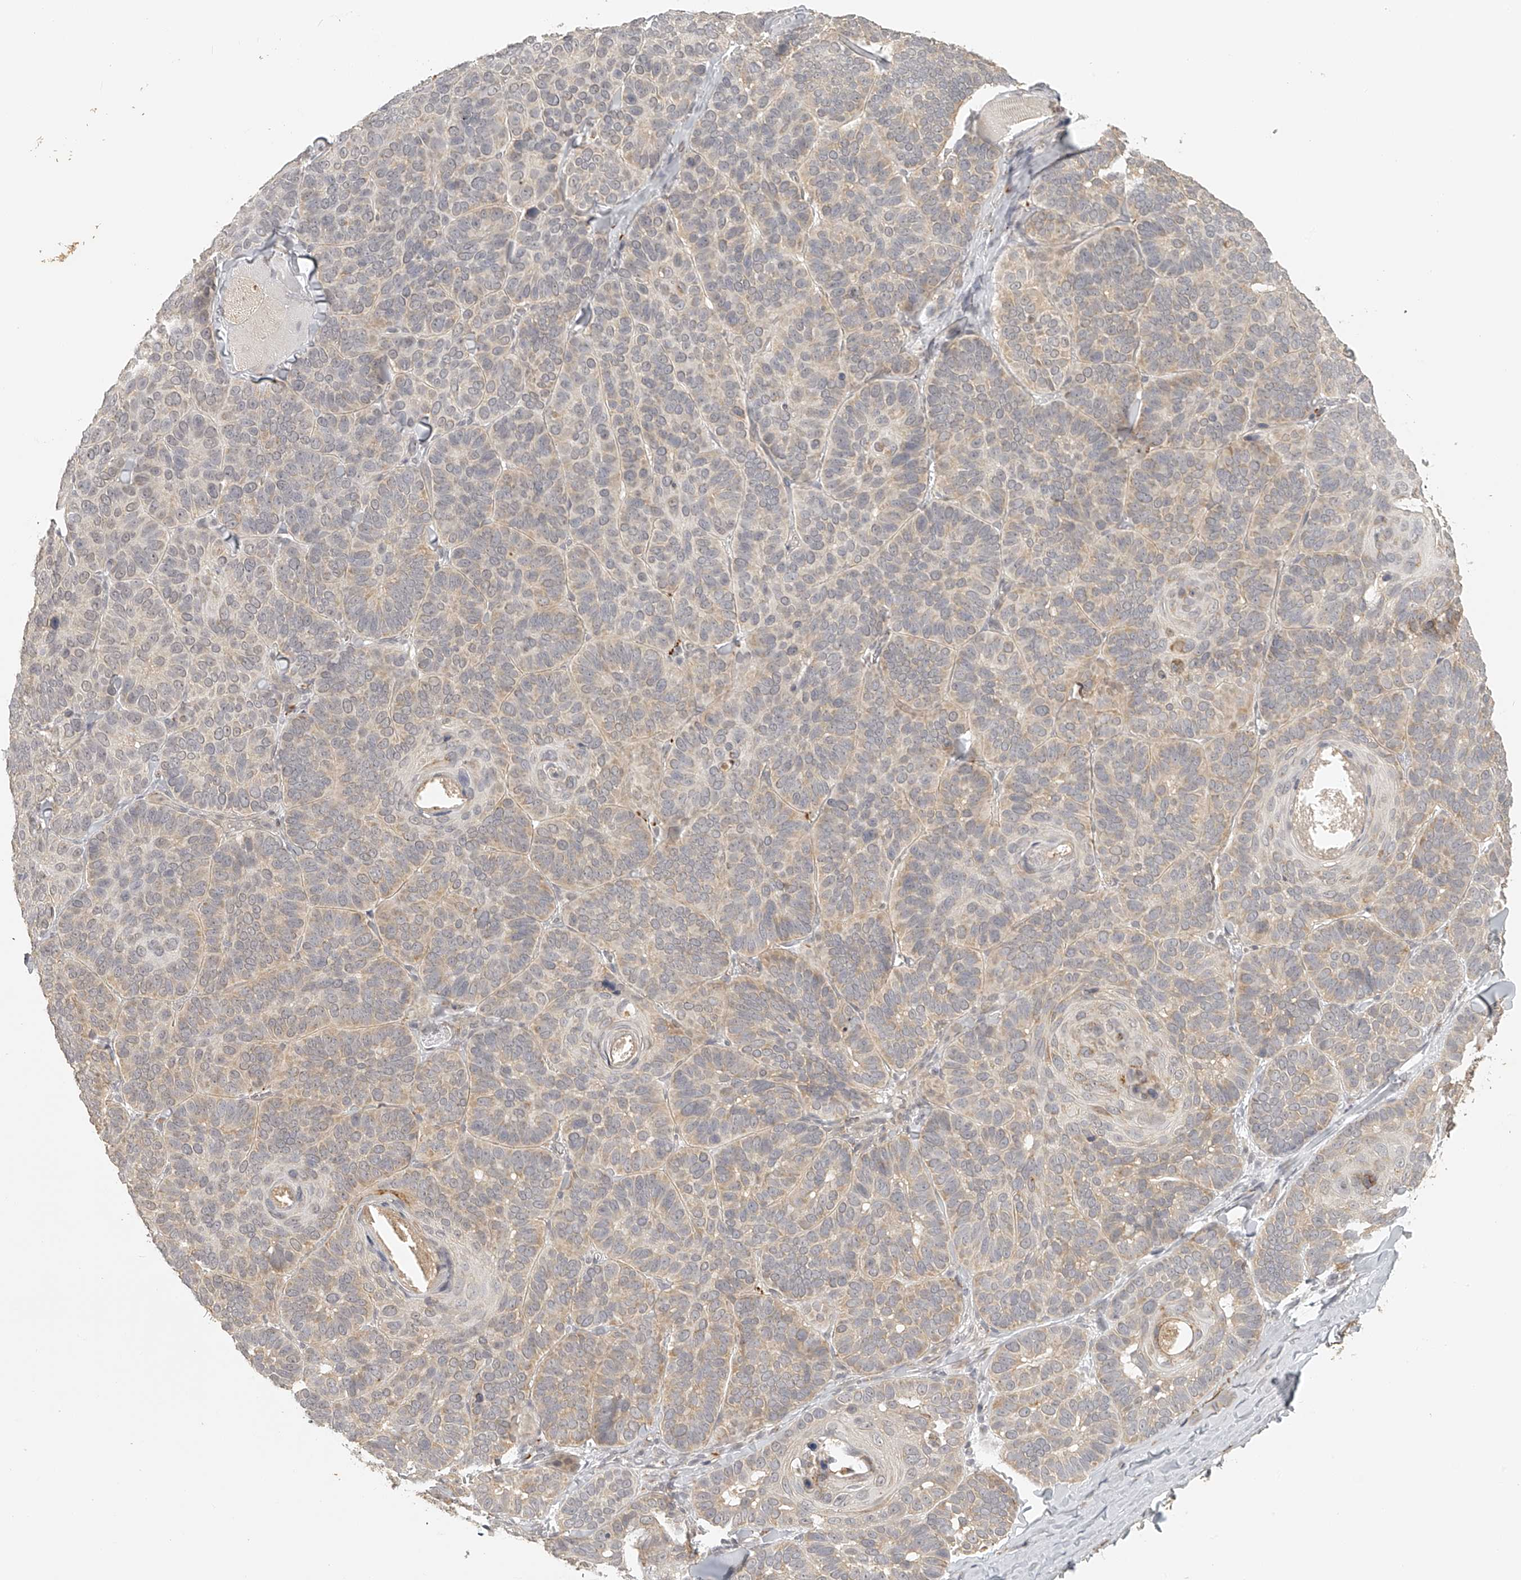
{"staining": {"intensity": "weak", "quantity": "<25%", "location": "cytoplasmic/membranous"}, "tissue": "skin cancer", "cell_type": "Tumor cells", "image_type": "cancer", "snomed": [{"axis": "morphology", "description": "Basal cell carcinoma"}, {"axis": "topography", "description": "Skin"}], "caption": "Image shows no protein staining in tumor cells of basal cell carcinoma (skin) tissue.", "gene": "BCL2L11", "patient": {"sex": "male", "age": 62}}